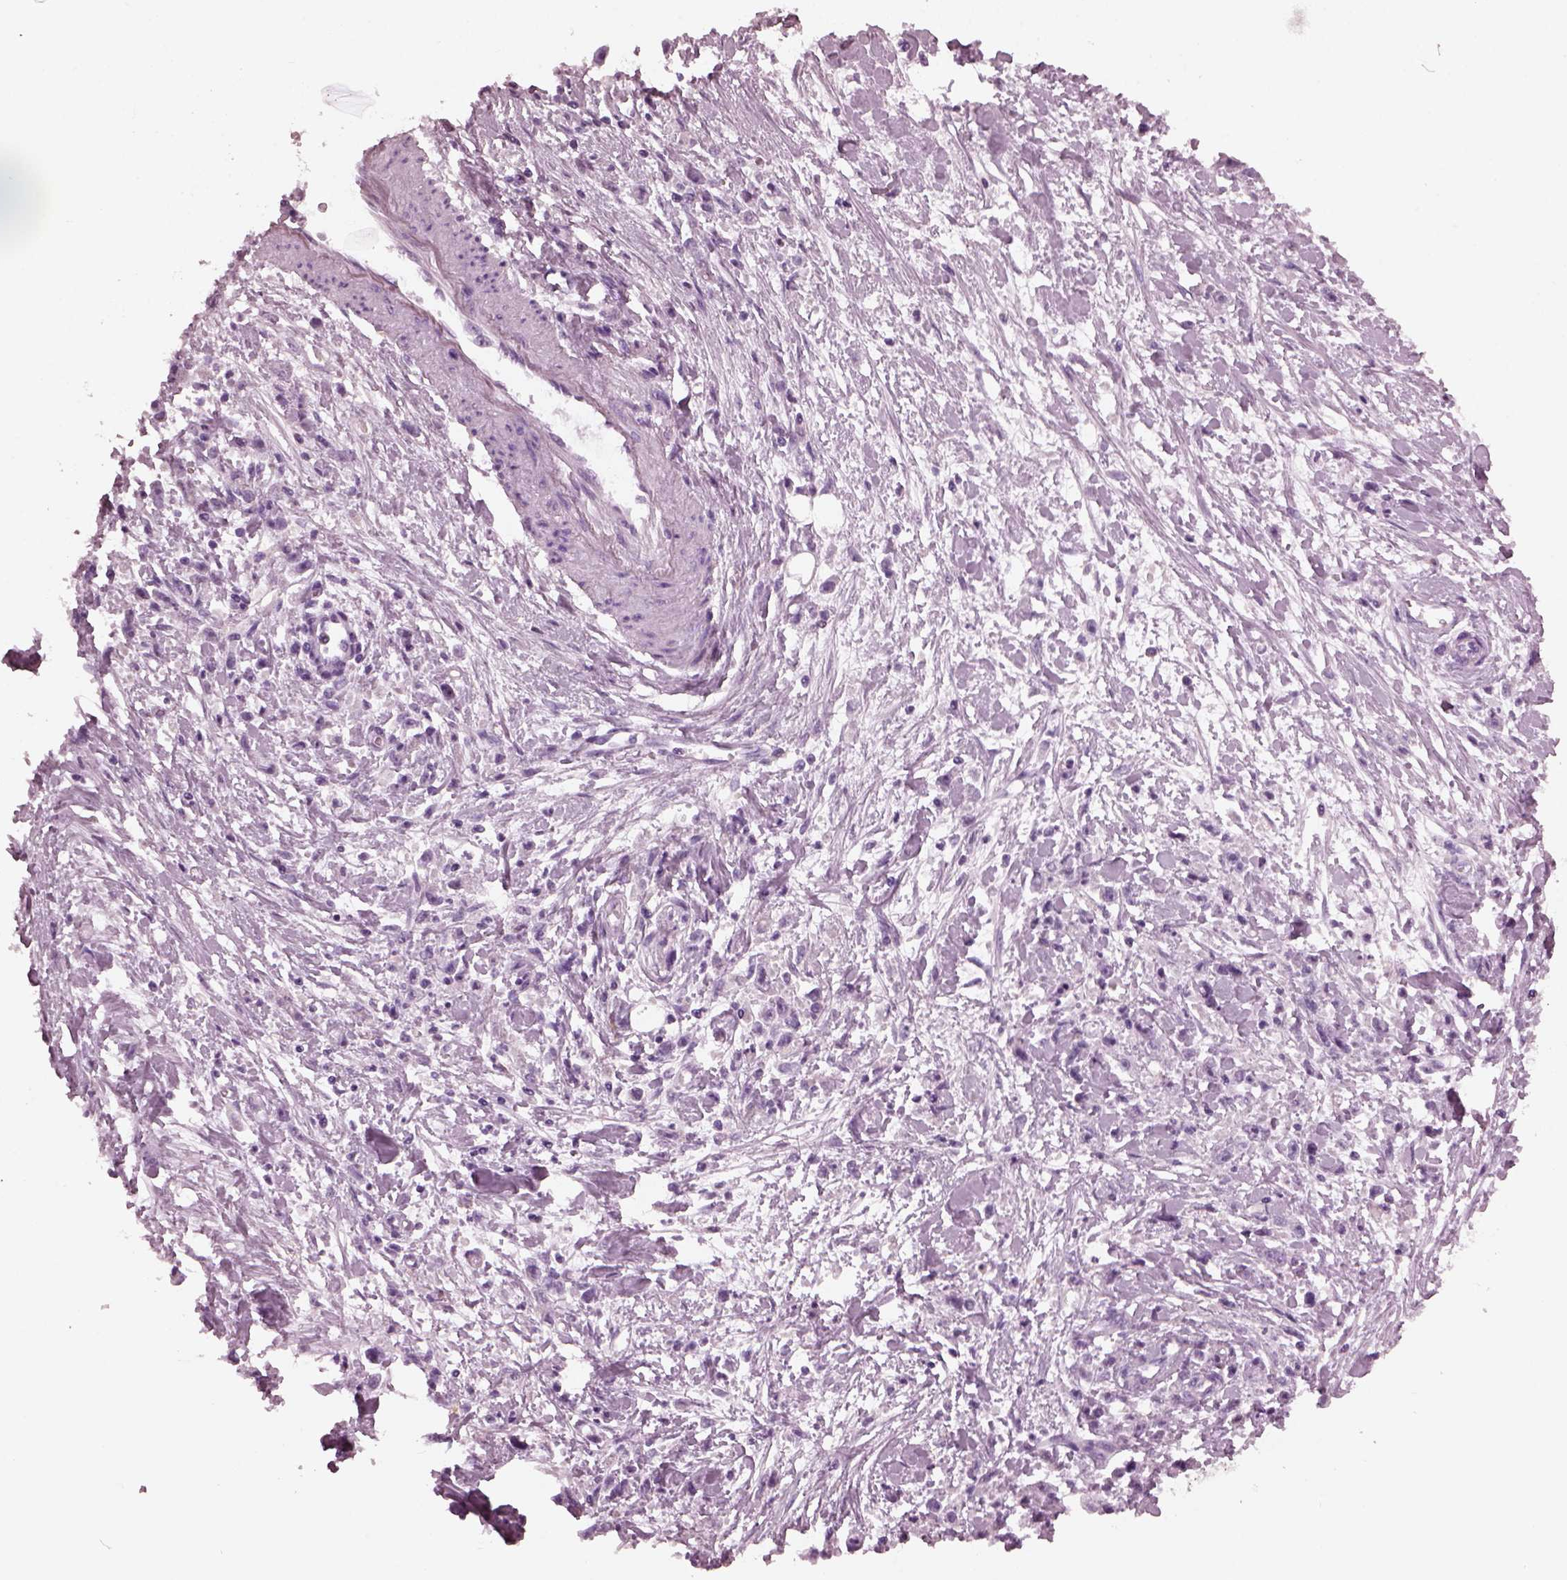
{"staining": {"intensity": "negative", "quantity": "none", "location": "none"}, "tissue": "stomach cancer", "cell_type": "Tumor cells", "image_type": "cancer", "snomed": [{"axis": "morphology", "description": "Adenocarcinoma, NOS"}, {"axis": "topography", "description": "Stomach"}], "caption": "The image shows no significant positivity in tumor cells of stomach adenocarcinoma.", "gene": "SHTN1", "patient": {"sex": "female", "age": 59}}